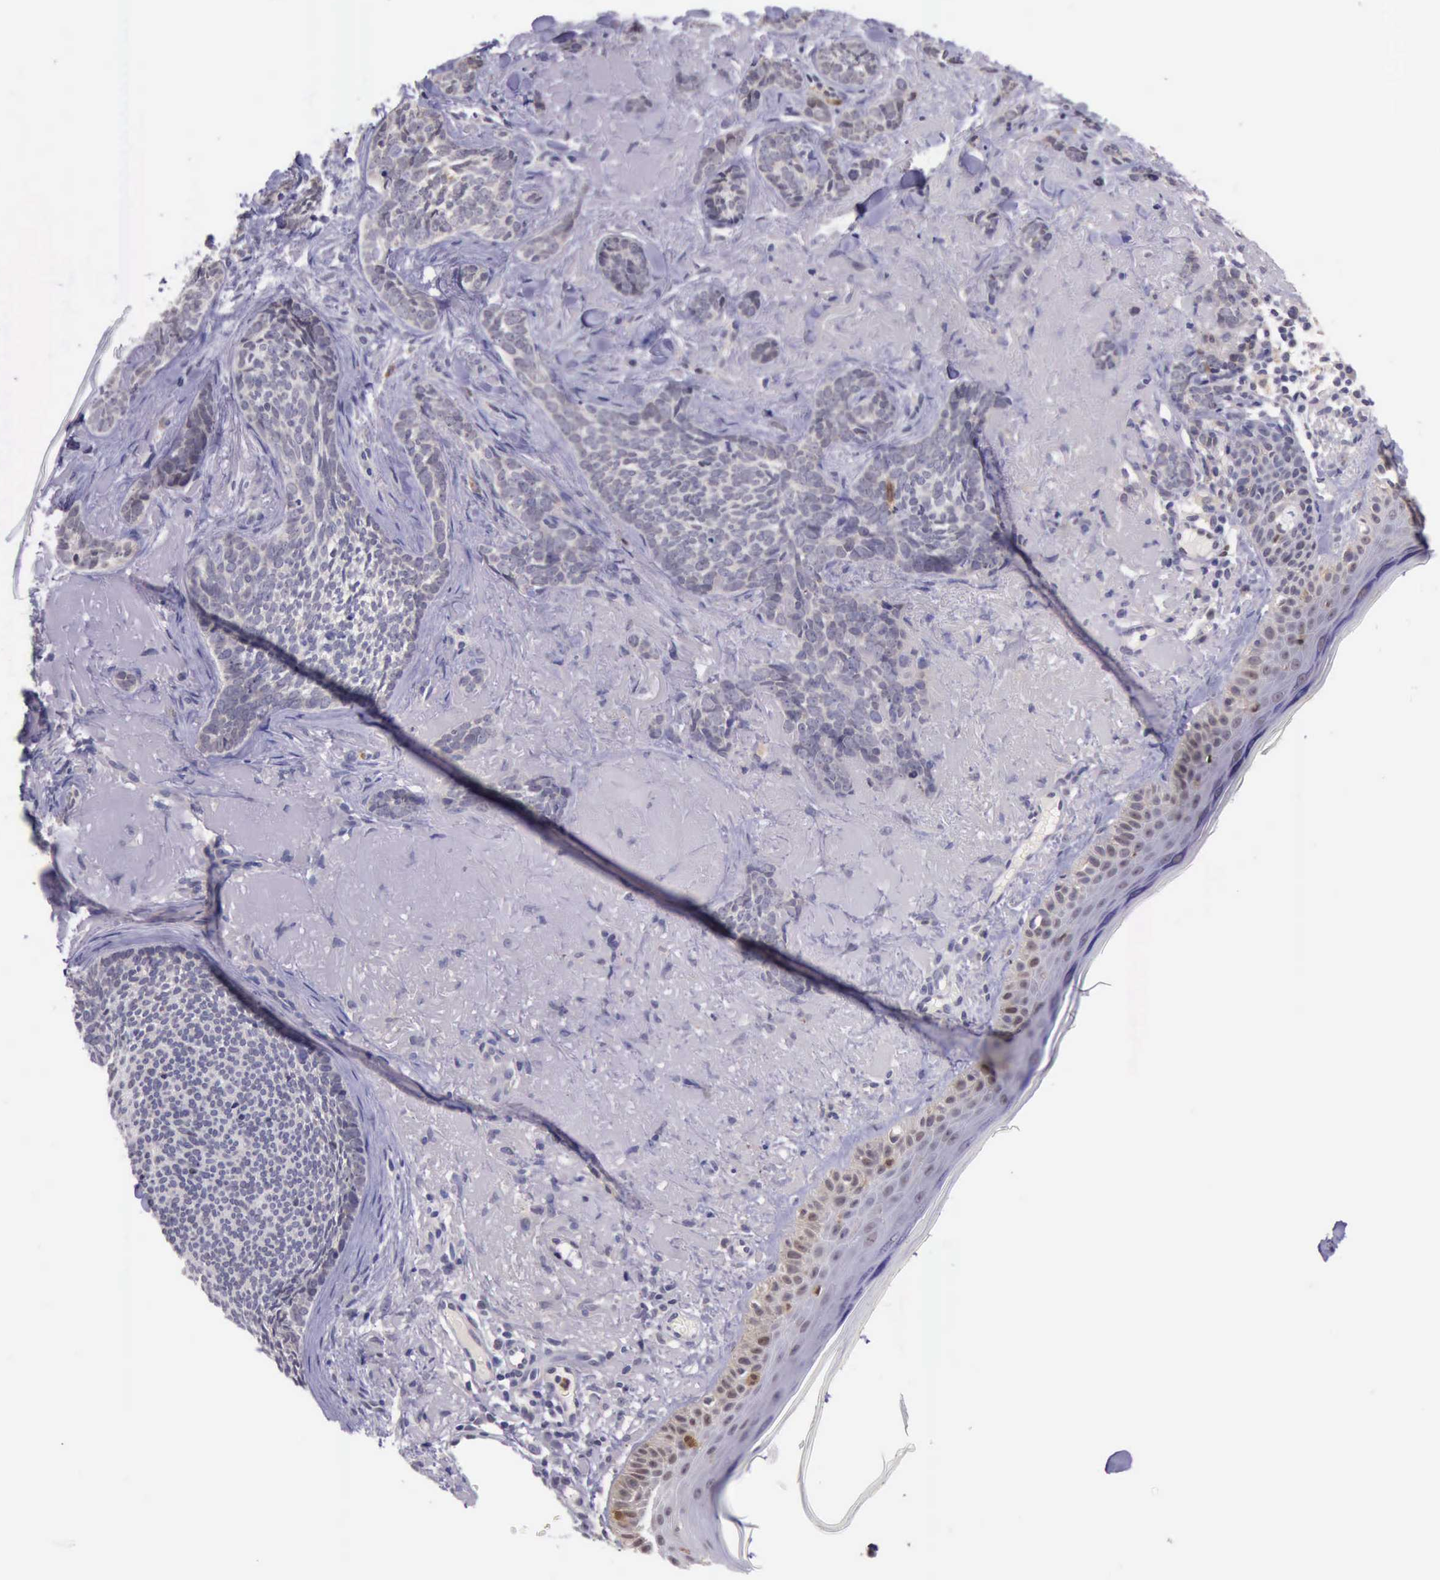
{"staining": {"intensity": "weak", "quantity": "25%-75%", "location": "cytoplasmic/membranous"}, "tissue": "skin cancer", "cell_type": "Tumor cells", "image_type": "cancer", "snomed": [{"axis": "morphology", "description": "Basal cell carcinoma"}, {"axis": "topography", "description": "Skin"}], "caption": "Immunohistochemistry image of human skin cancer stained for a protein (brown), which reveals low levels of weak cytoplasmic/membranous expression in approximately 25%-75% of tumor cells.", "gene": "PLEK2", "patient": {"sex": "female", "age": 81}}